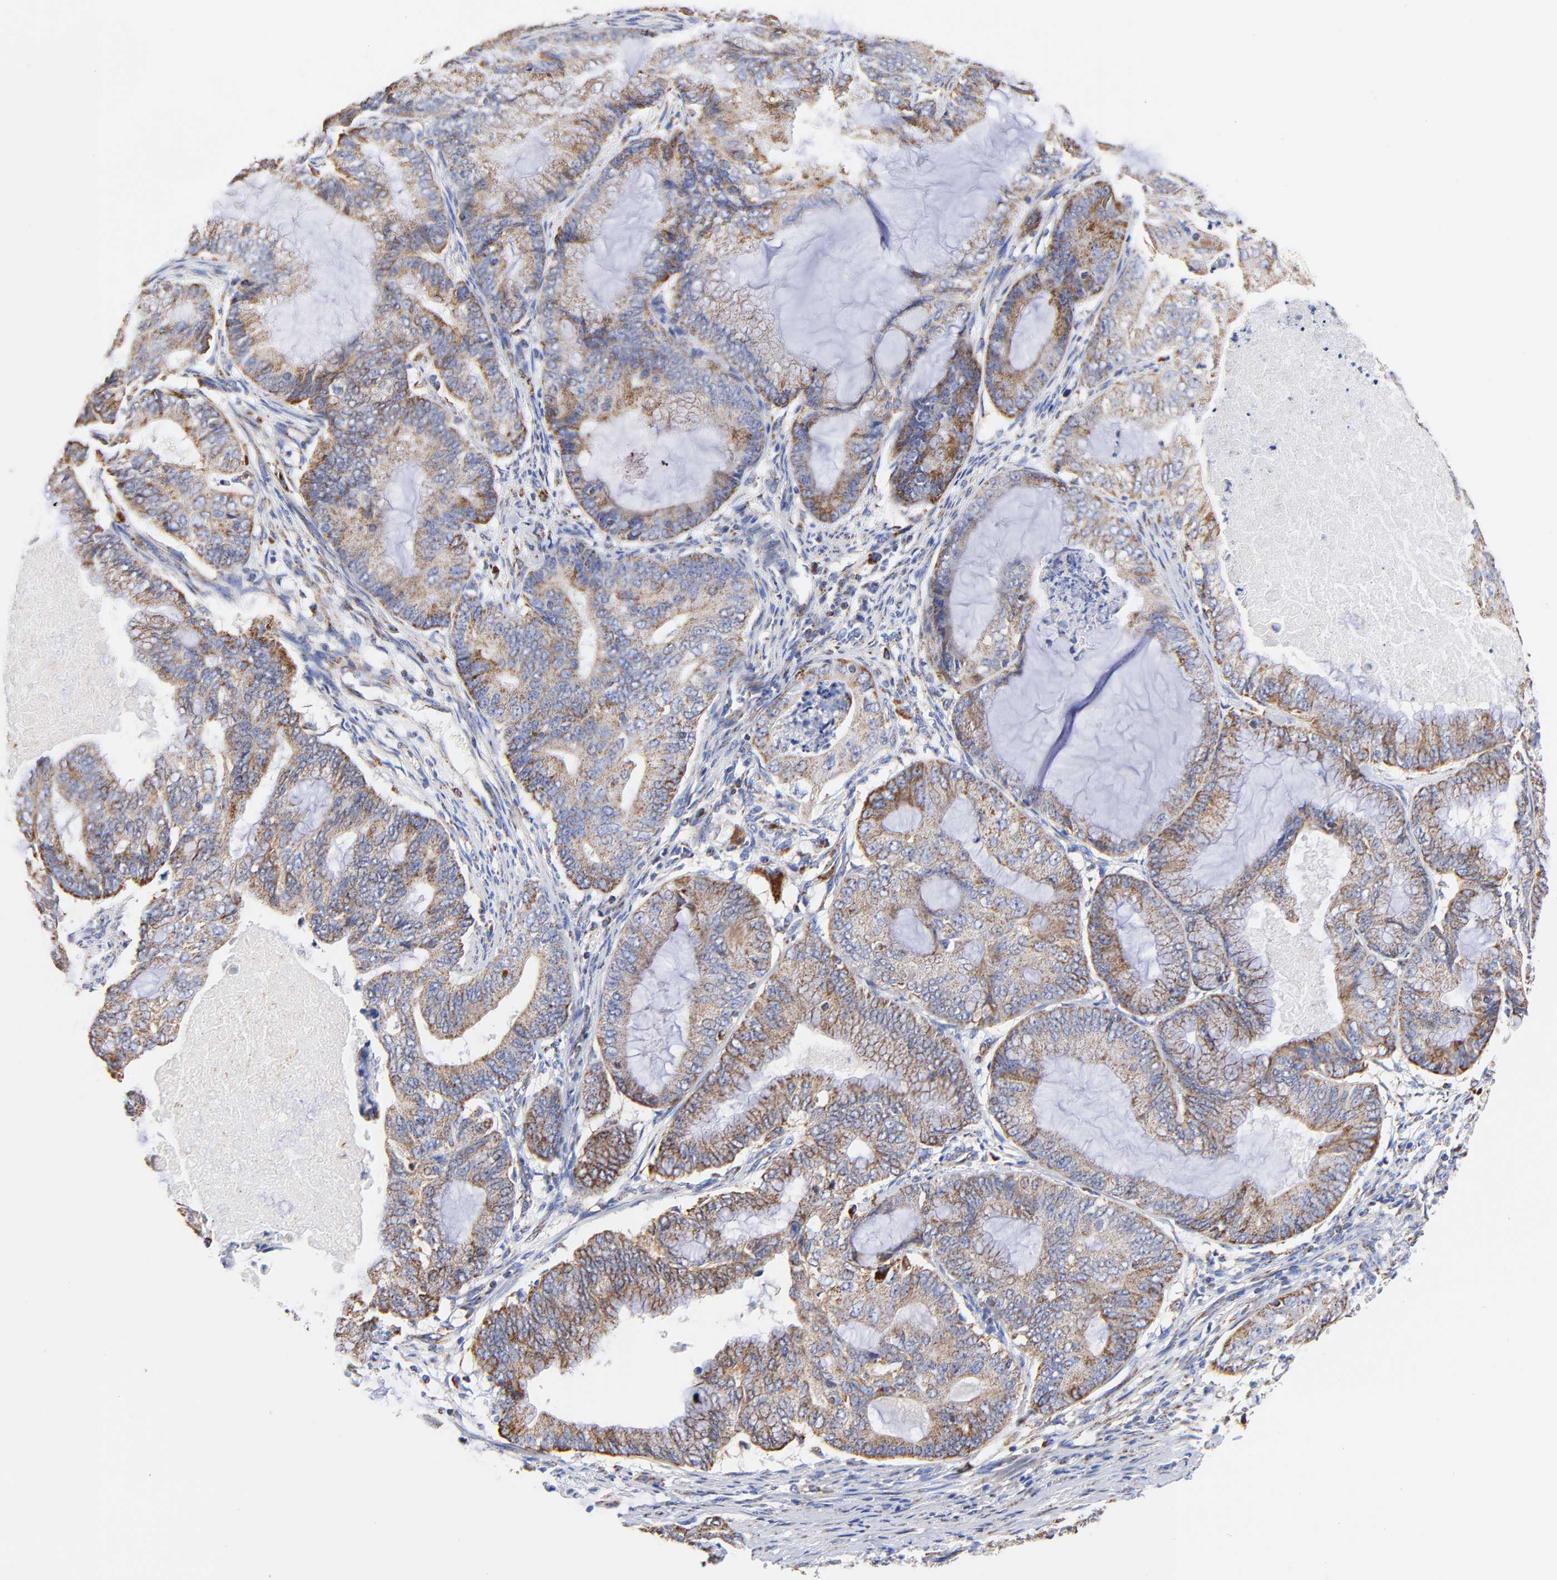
{"staining": {"intensity": "moderate", "quantity": ">75%", "location": "cytoplasmic/membranous"}, "tissue": "endometrial cancer", "cell_type": "Tumor cells", "image_type": "cancer", "snomed": [{"axis": "morphology", "description": "Adenocarcinoma, NOS"}, {"axis": "topography", "description": "Endometrium"}], "caption": "Immunohistochemical staining of human endometrial cancer demonstrates medium levels of moderate cytoplasmic/membranous staining in about >75% of tumor cells.", "gene": "ATP5F1D", "patient": {"sex": "female", "age": 63}}